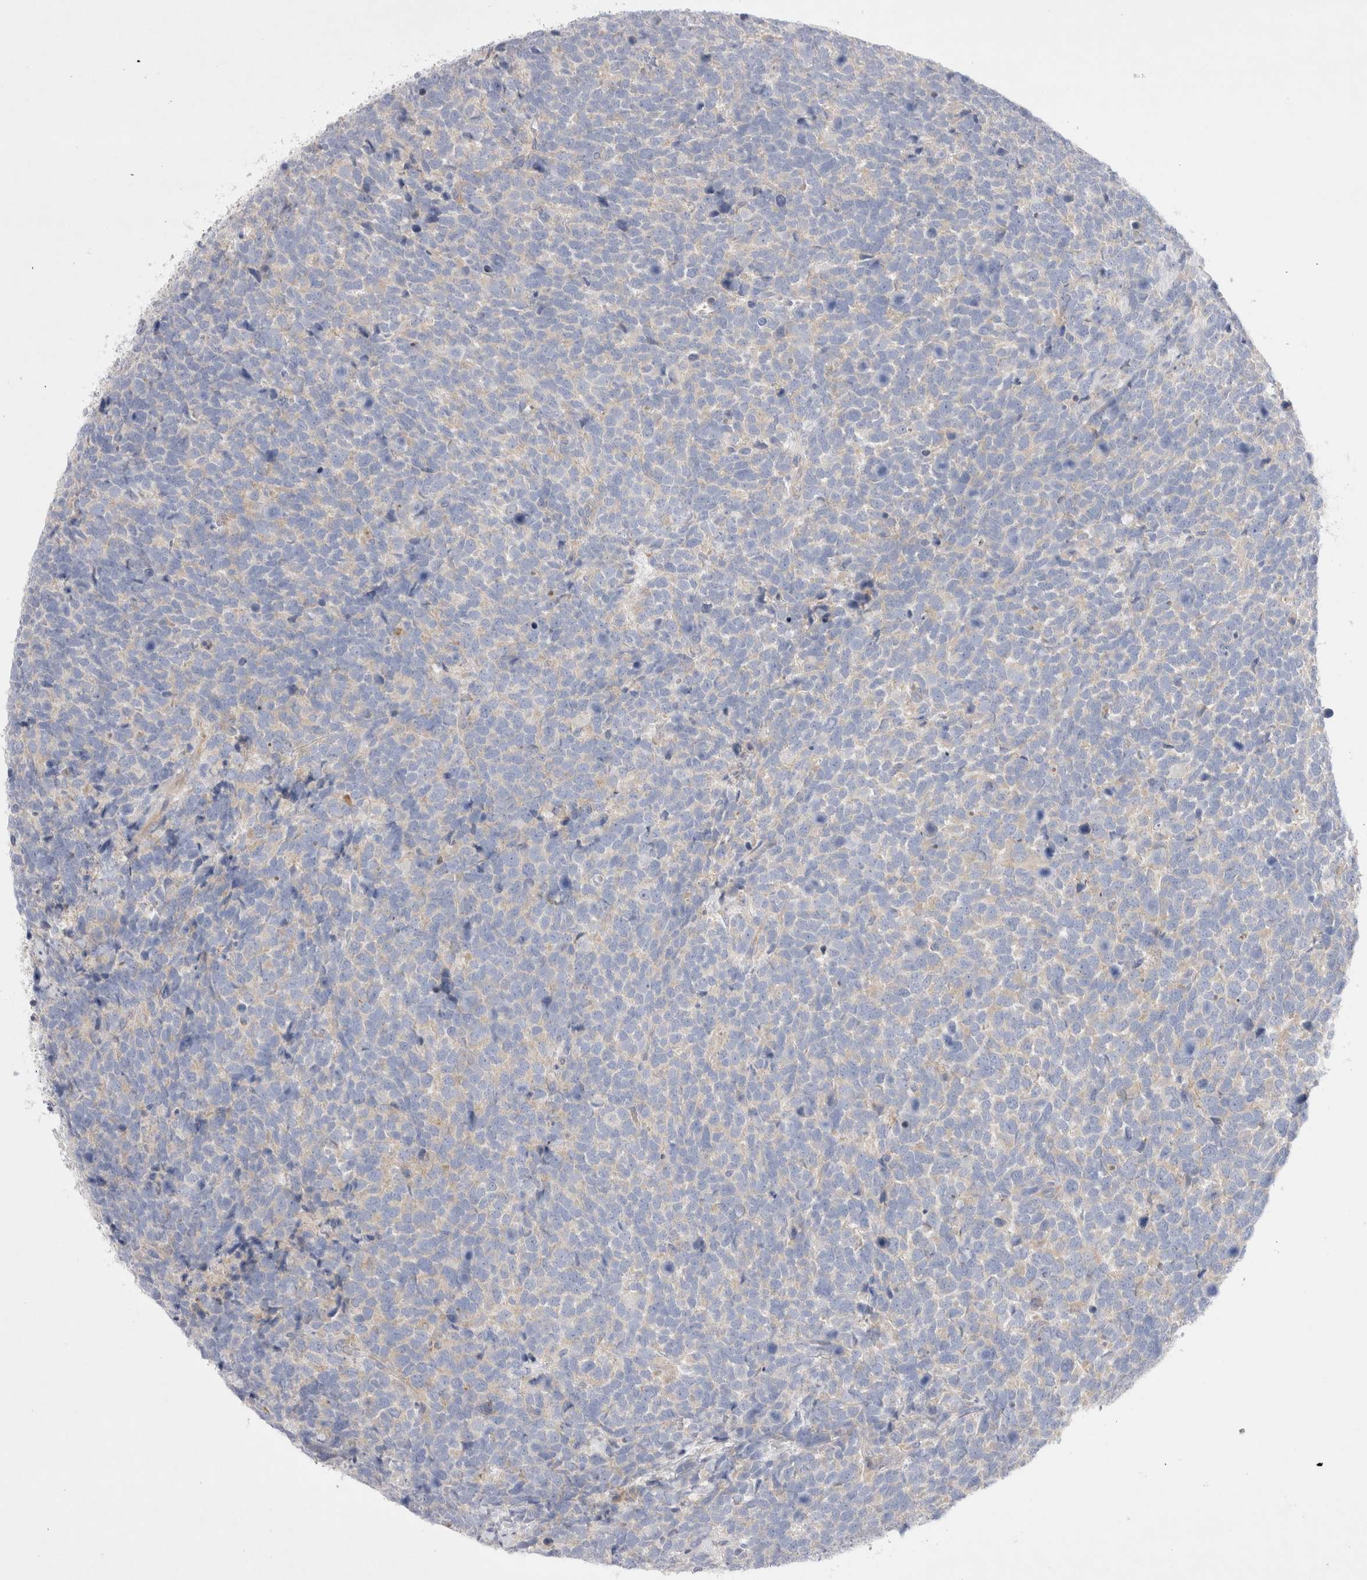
{"staining": {"intensity": "negative", "quantity": "none", "location": "none"}, "tissue": "urothelial cancer", "cell_type": "Tumor cells", "image_type": "cancer", "snomed": [{"axis": "morphology", "description": "Urothelial carcinoma, High grade"}, {"axis": "topography", "description": "Urinary bladder"}], "caption": "Photomicrograph shows no protein staining in tumor cells of urothelial cancer tissue.", "gene": "RBM12B", "patient": {"sex": "female", "age": 82}}